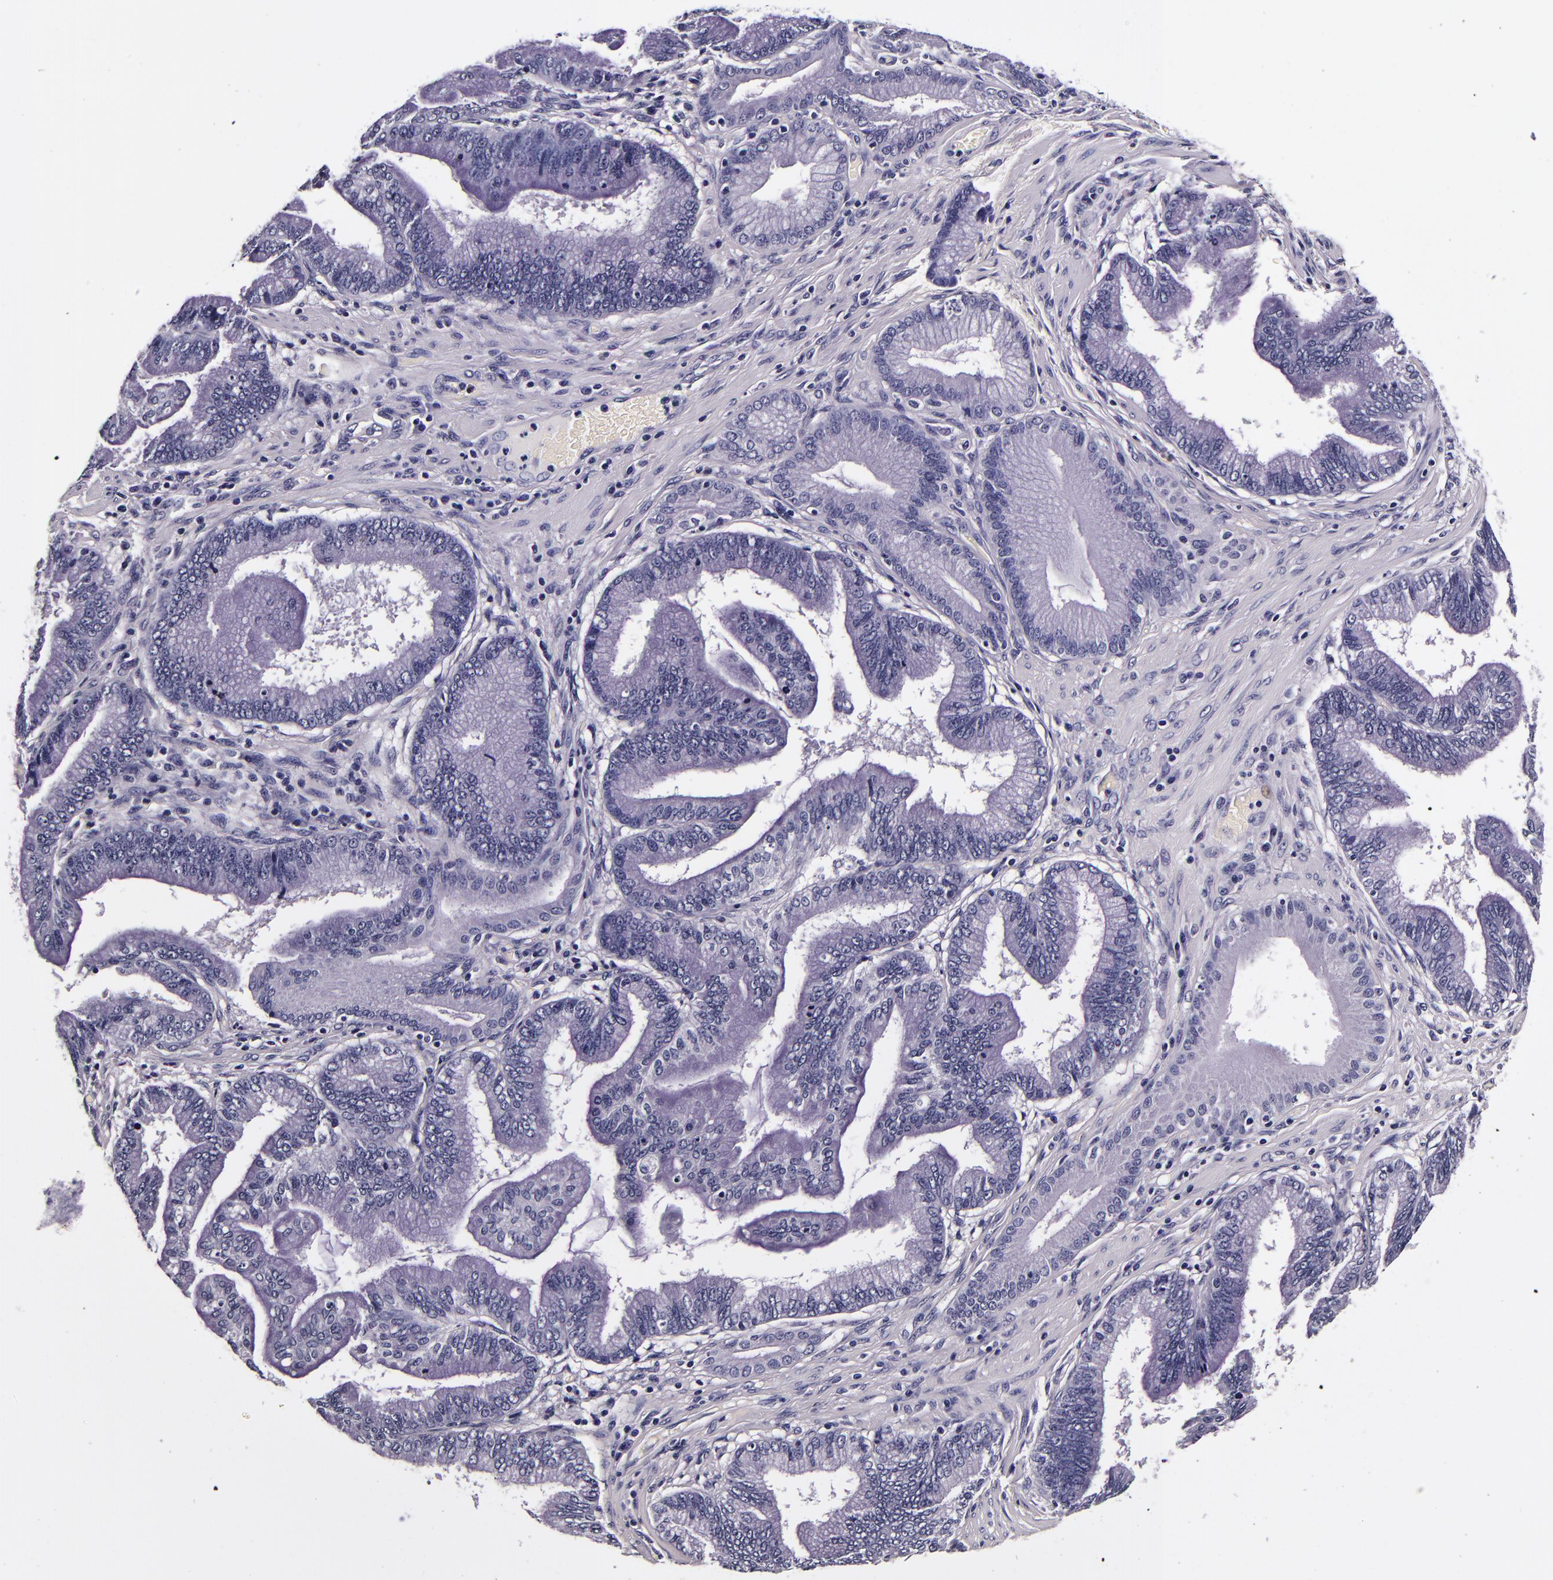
{"staining": {"intensity": "negative", "quantity": "none", "location": "none"}, "tissue": "pancreatic cancer", "cell_type": "Tumor cells", "image_type": "cancer", "snomed": [{"axis": "morphology", "description": "Adenocarcinoma, NOS"}, {"axis": "topography", "description": "Pancreas"}], "caption": "This is an immunohistochemistry (IHC) image of human adenocarcinoma (pancreatic). There is no expression in tumor cells.", "gene": "FBN1", "patient": {"sex": "female", "age": 64}}